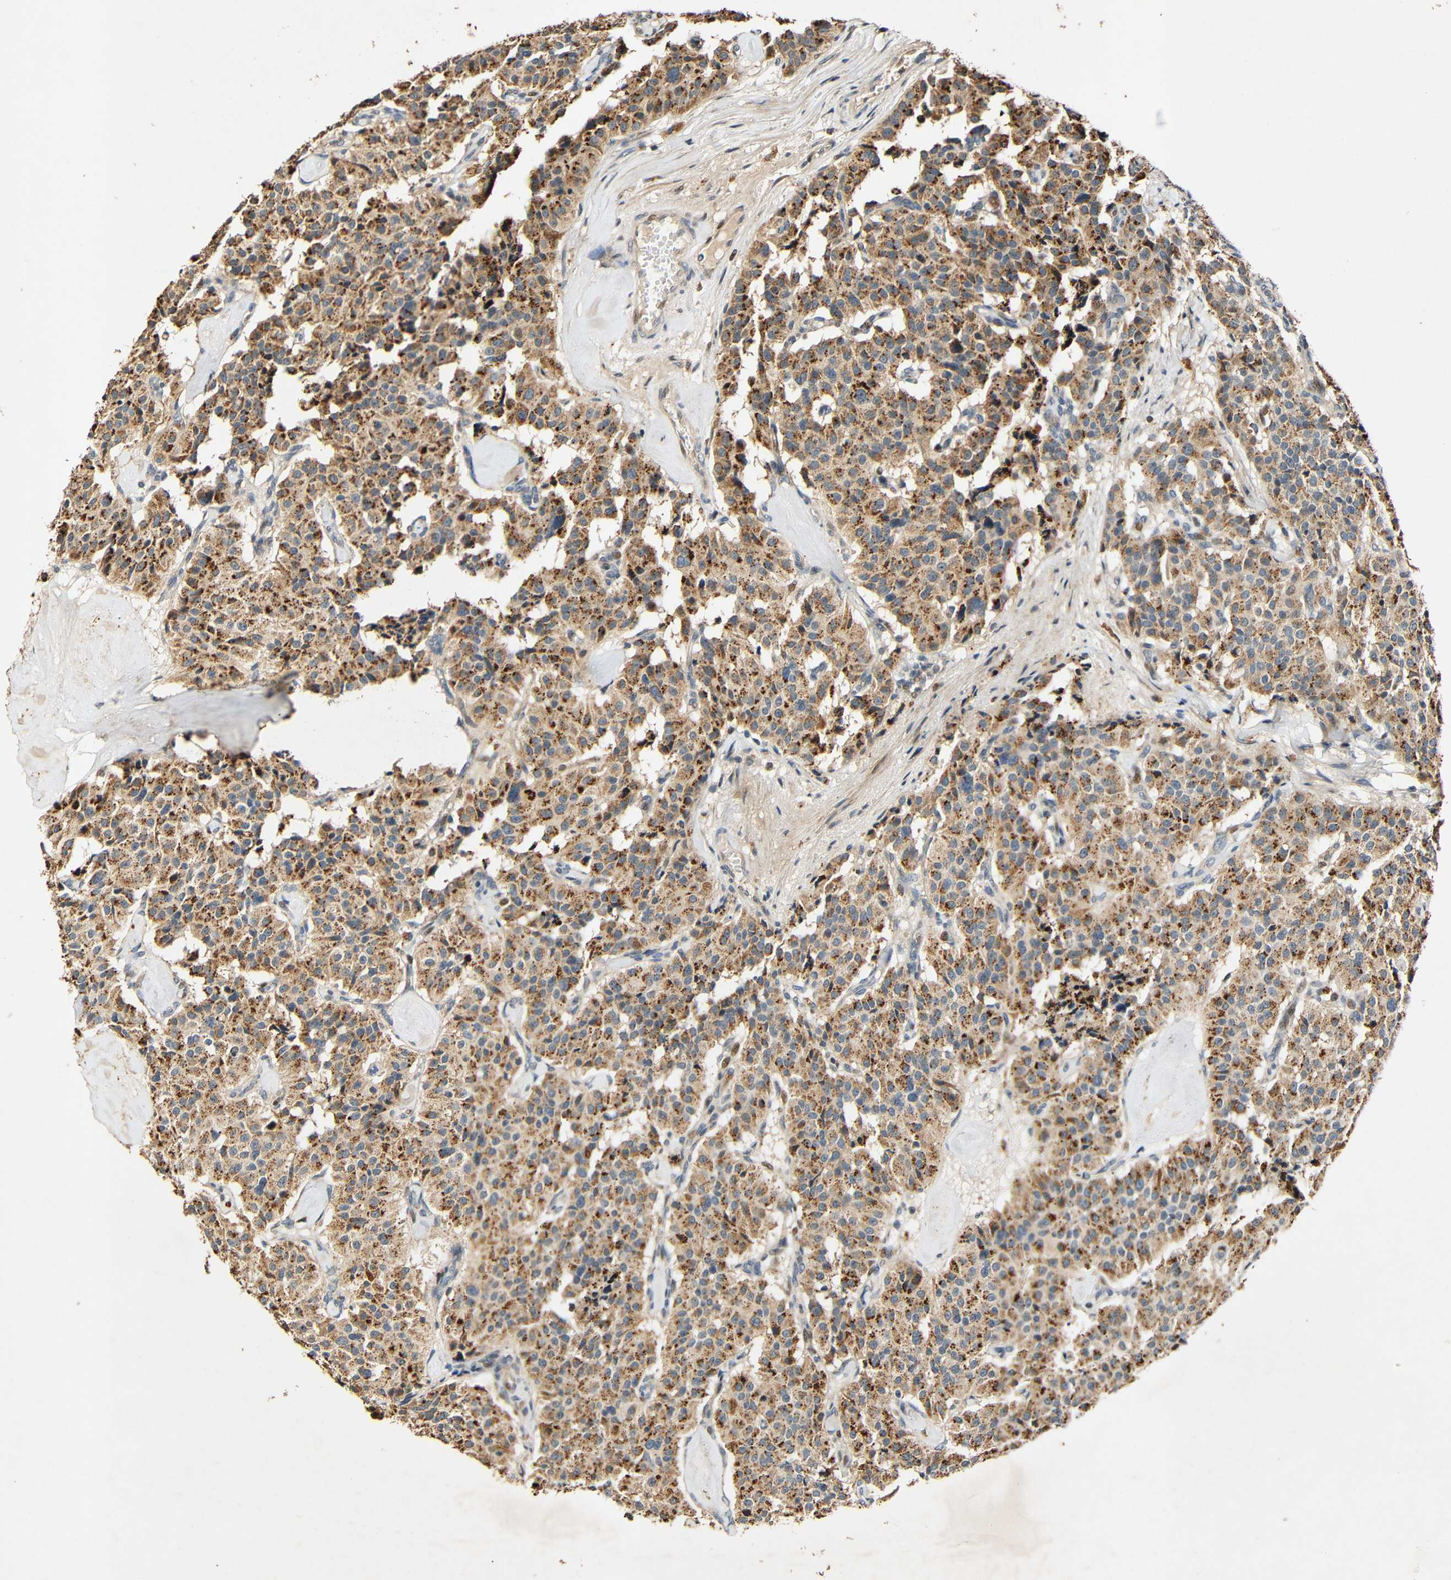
{"staining": {"intensity": "strong", "quantity": ">75%", "location": "cytoplasmic/membranous"}, "tissue": "carcinoid", "cell_type": "Tumor cells", "image_type": "cancer", "snomed": [{"axis": "morphology", "description": "Carcinoid, malignant, NOS"}, {"axis": "topography", "description": "Lung"}], "caption": "Approximately >75% of tumor cells in carcinoid reveal strong cytoplasmic/membranous protein positivity as visualized by brown immunohistochemical staining.", "gene": "KAZALD1", "patient": {"sex": "male", "age": 30}}